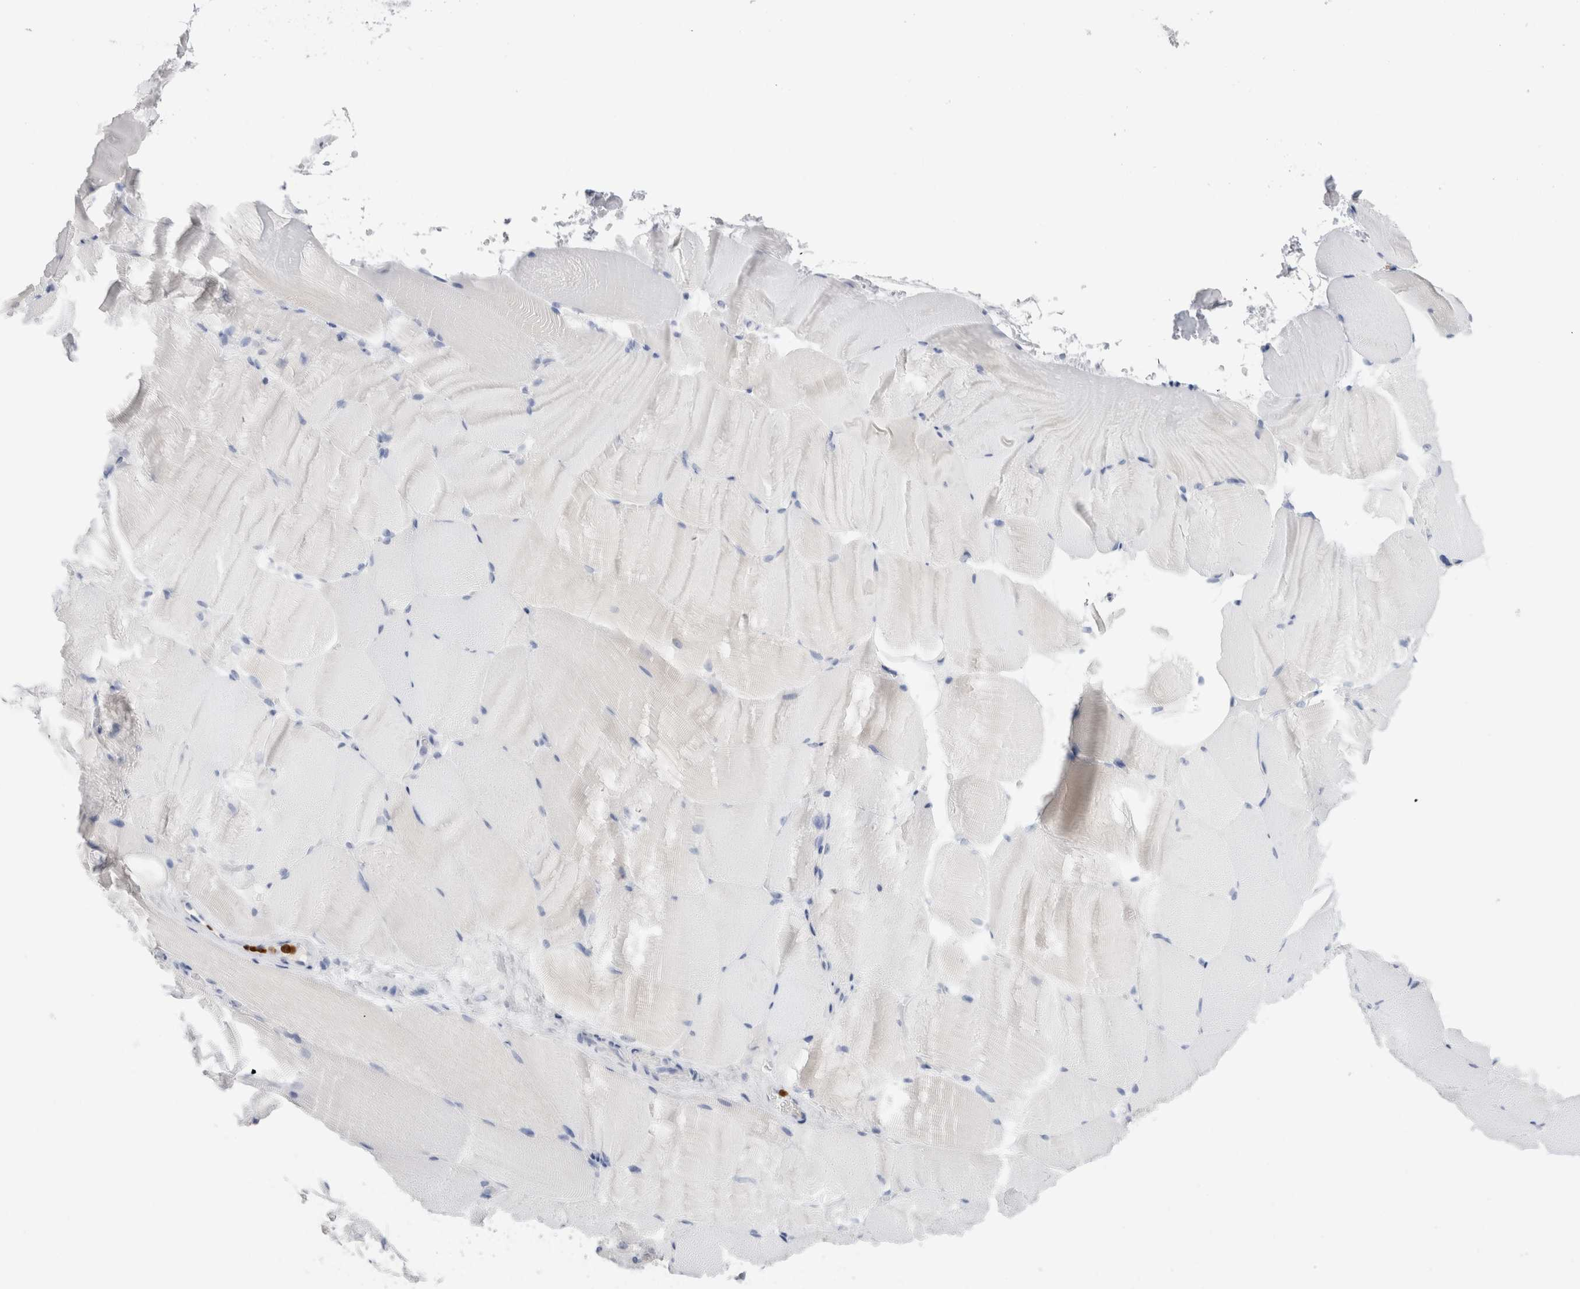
{"staining": {"intensity": "negative", "quantity": "none", "location": "none"}, "tissue": "skeletal muscle", "cell_type": "Myocytes", "image_type": "normal", "snomed": [{"axis": "morphology", "description": "Normal tissue, NOS"}, {"axis": "topography", "description": "Skeletal muscle"}, {"axis": "topography", "description": "Parathyroid gland"}], "caption": "A photomicrograph of human skeletal muscle is negative for staining in myocytes.", "gene": "SLC10A5", "patient": {"sex": "female", "age": 37}}